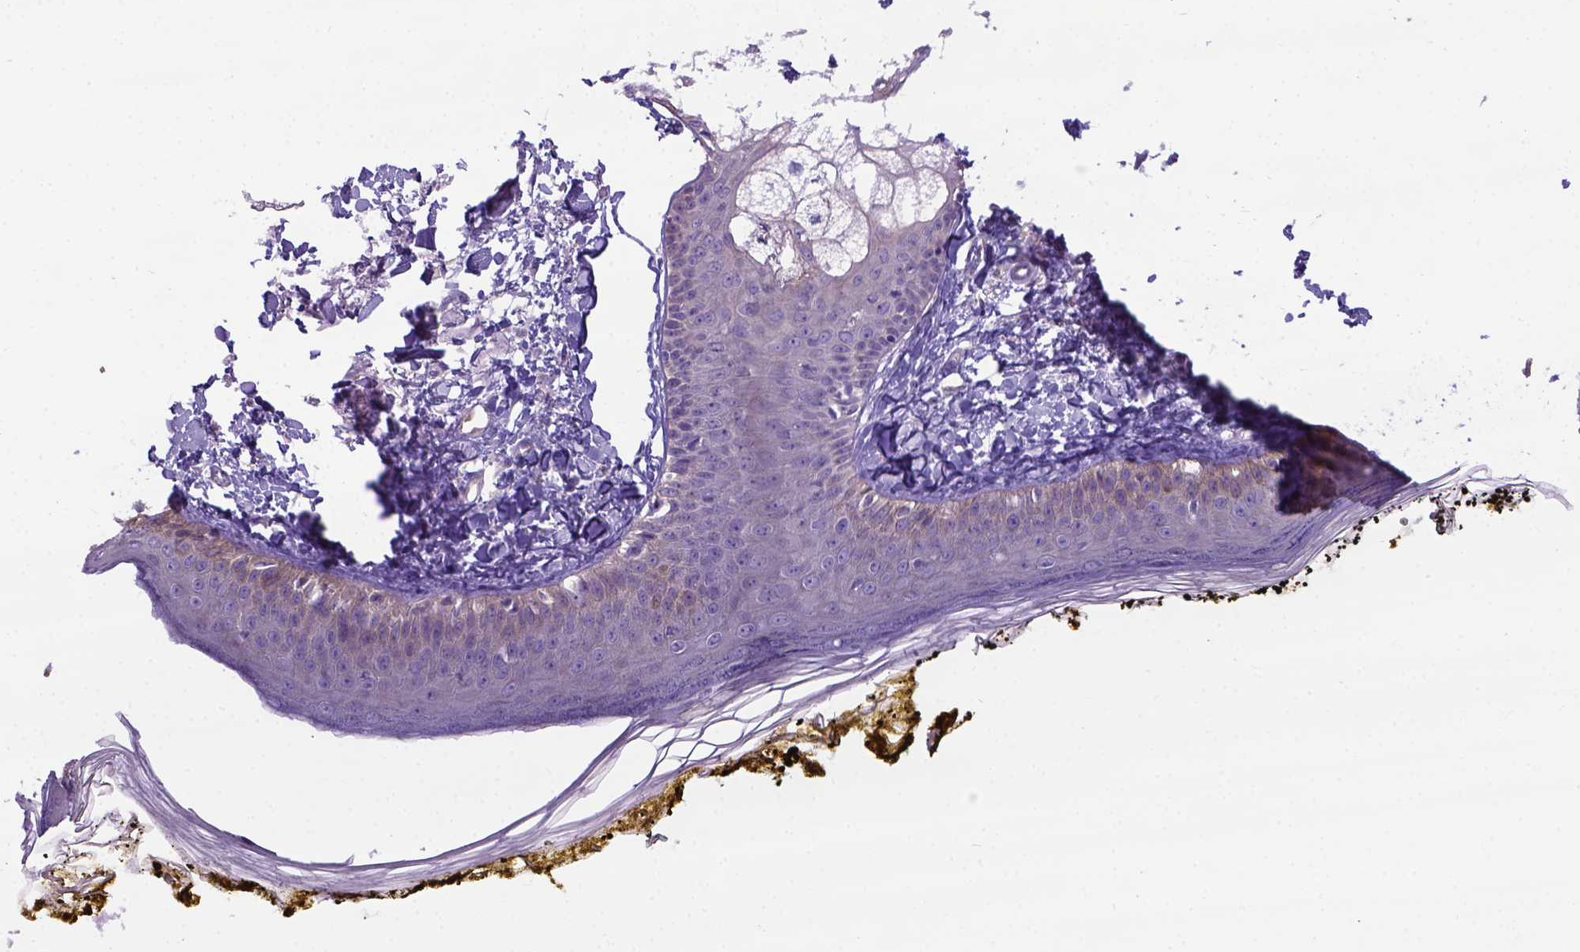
{"staining": {"intensity": "negative", "quantity": "none", "location": "none"}, "tissue": "skin", "cell_type": "Fibroblasts", "image_type": "normal", "snomed": [{"axis": "morphology", "description": "Normal tissue, NOS"}, {"axis": "topography", "description": "Skin"}], "caption": "Immunohistochemistry histopathology image of unremarkable skin: human skin stained with DAB exhibits no significant protein positivity in fibroblasts.", "gene": "NEK5", "patient": {"sex": "male", "age": 76}}